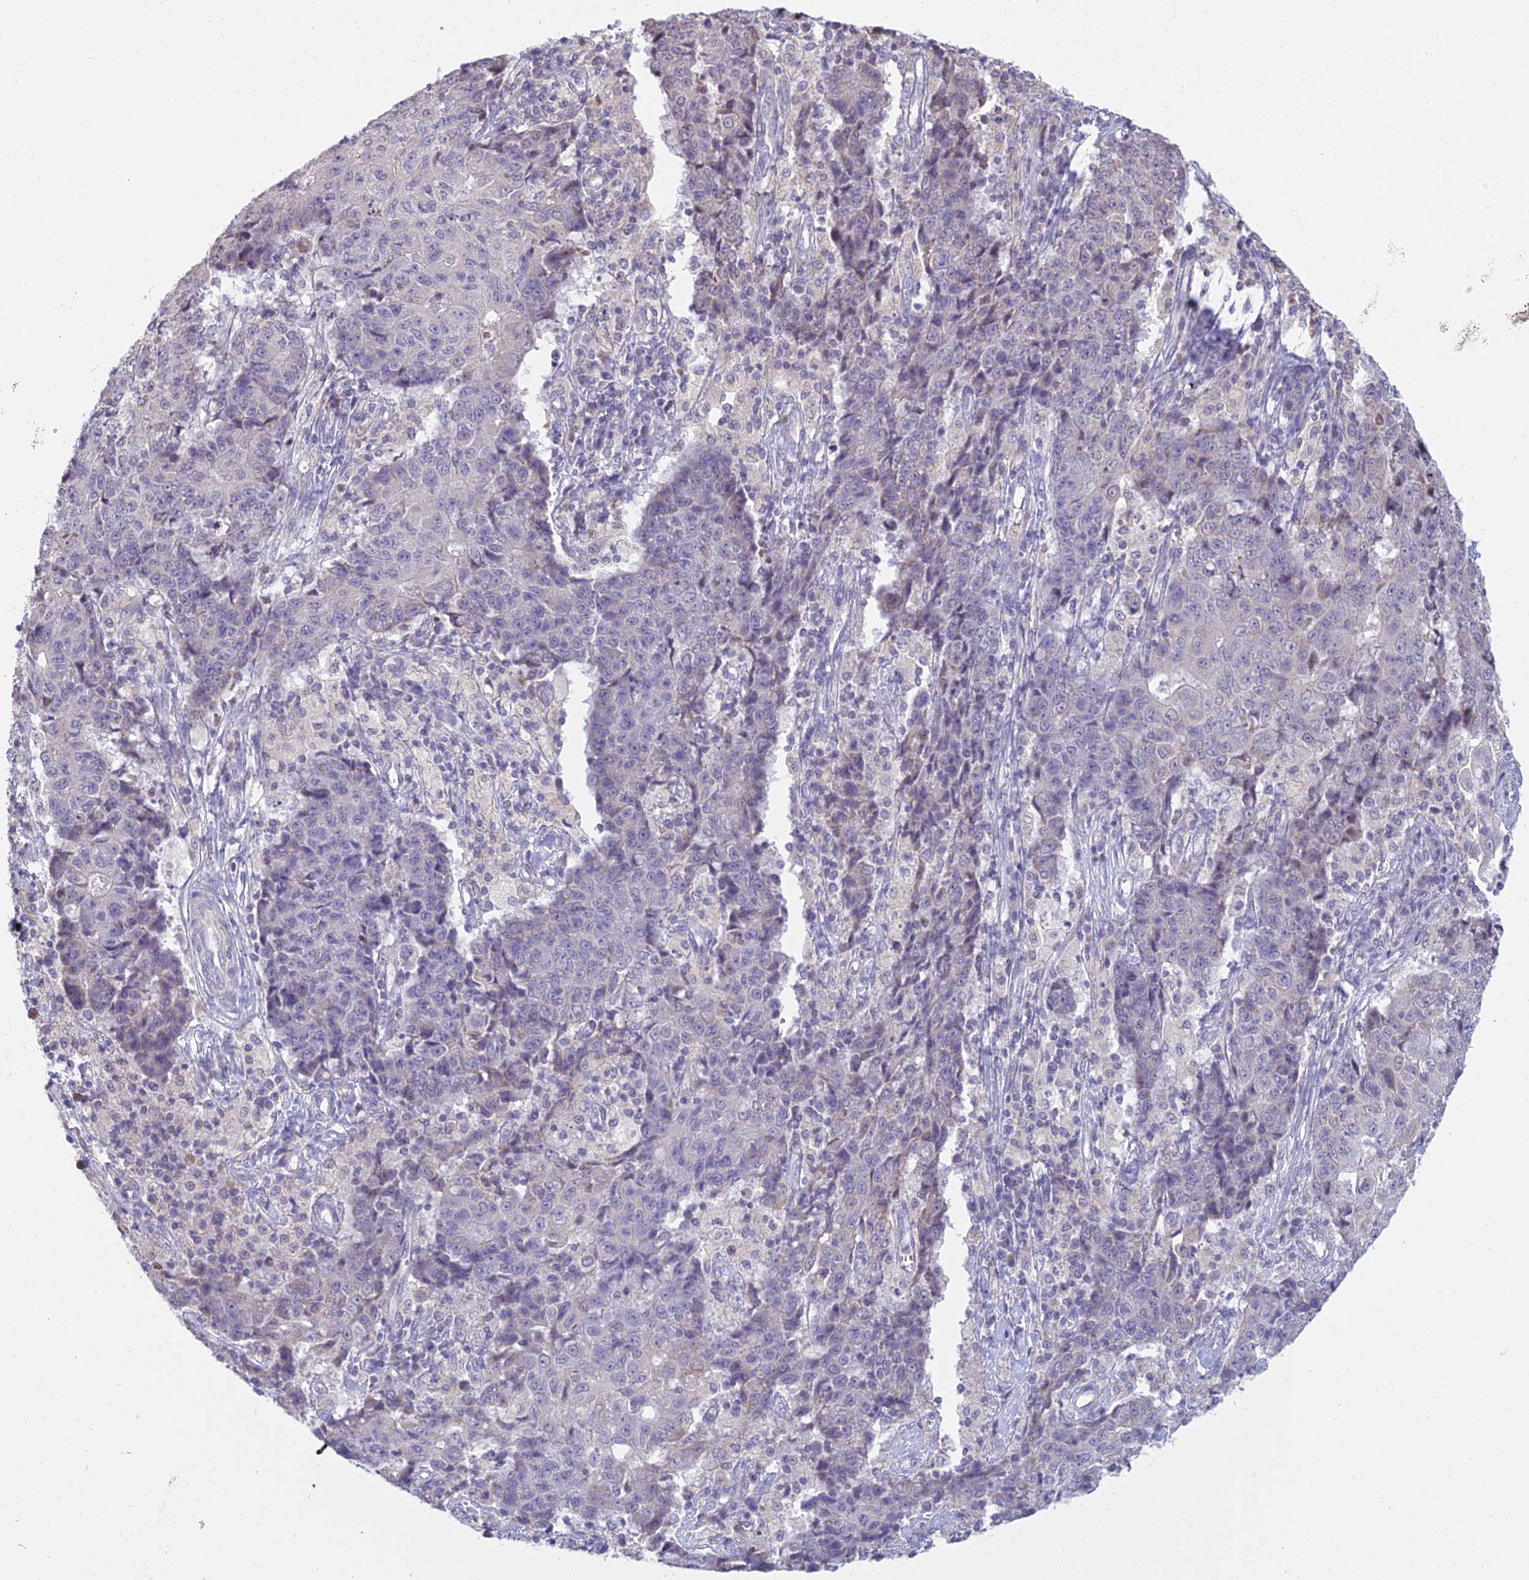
{"staining": {"intensity": "negative", "quantity": "none", "location": "none"}, "tissue": "ovarian cancer", "cell_type": "Tumor cells", "image_type": "cancer", "snomed": [{"axis": "morphology", "description": "Carcinoma, endometroid"}, {"axis": "topography", "description": "Ovary"}], "caption": "High magnification brightfield microscopy of ovarian cancer (endometroid carcinoma) stained with DAB (brown) and counterstained with hematoxylin (blue): tumor cells show no significant expression.", "gene": "CFAP206", "patient": {"sex": "female", "age": 42}}